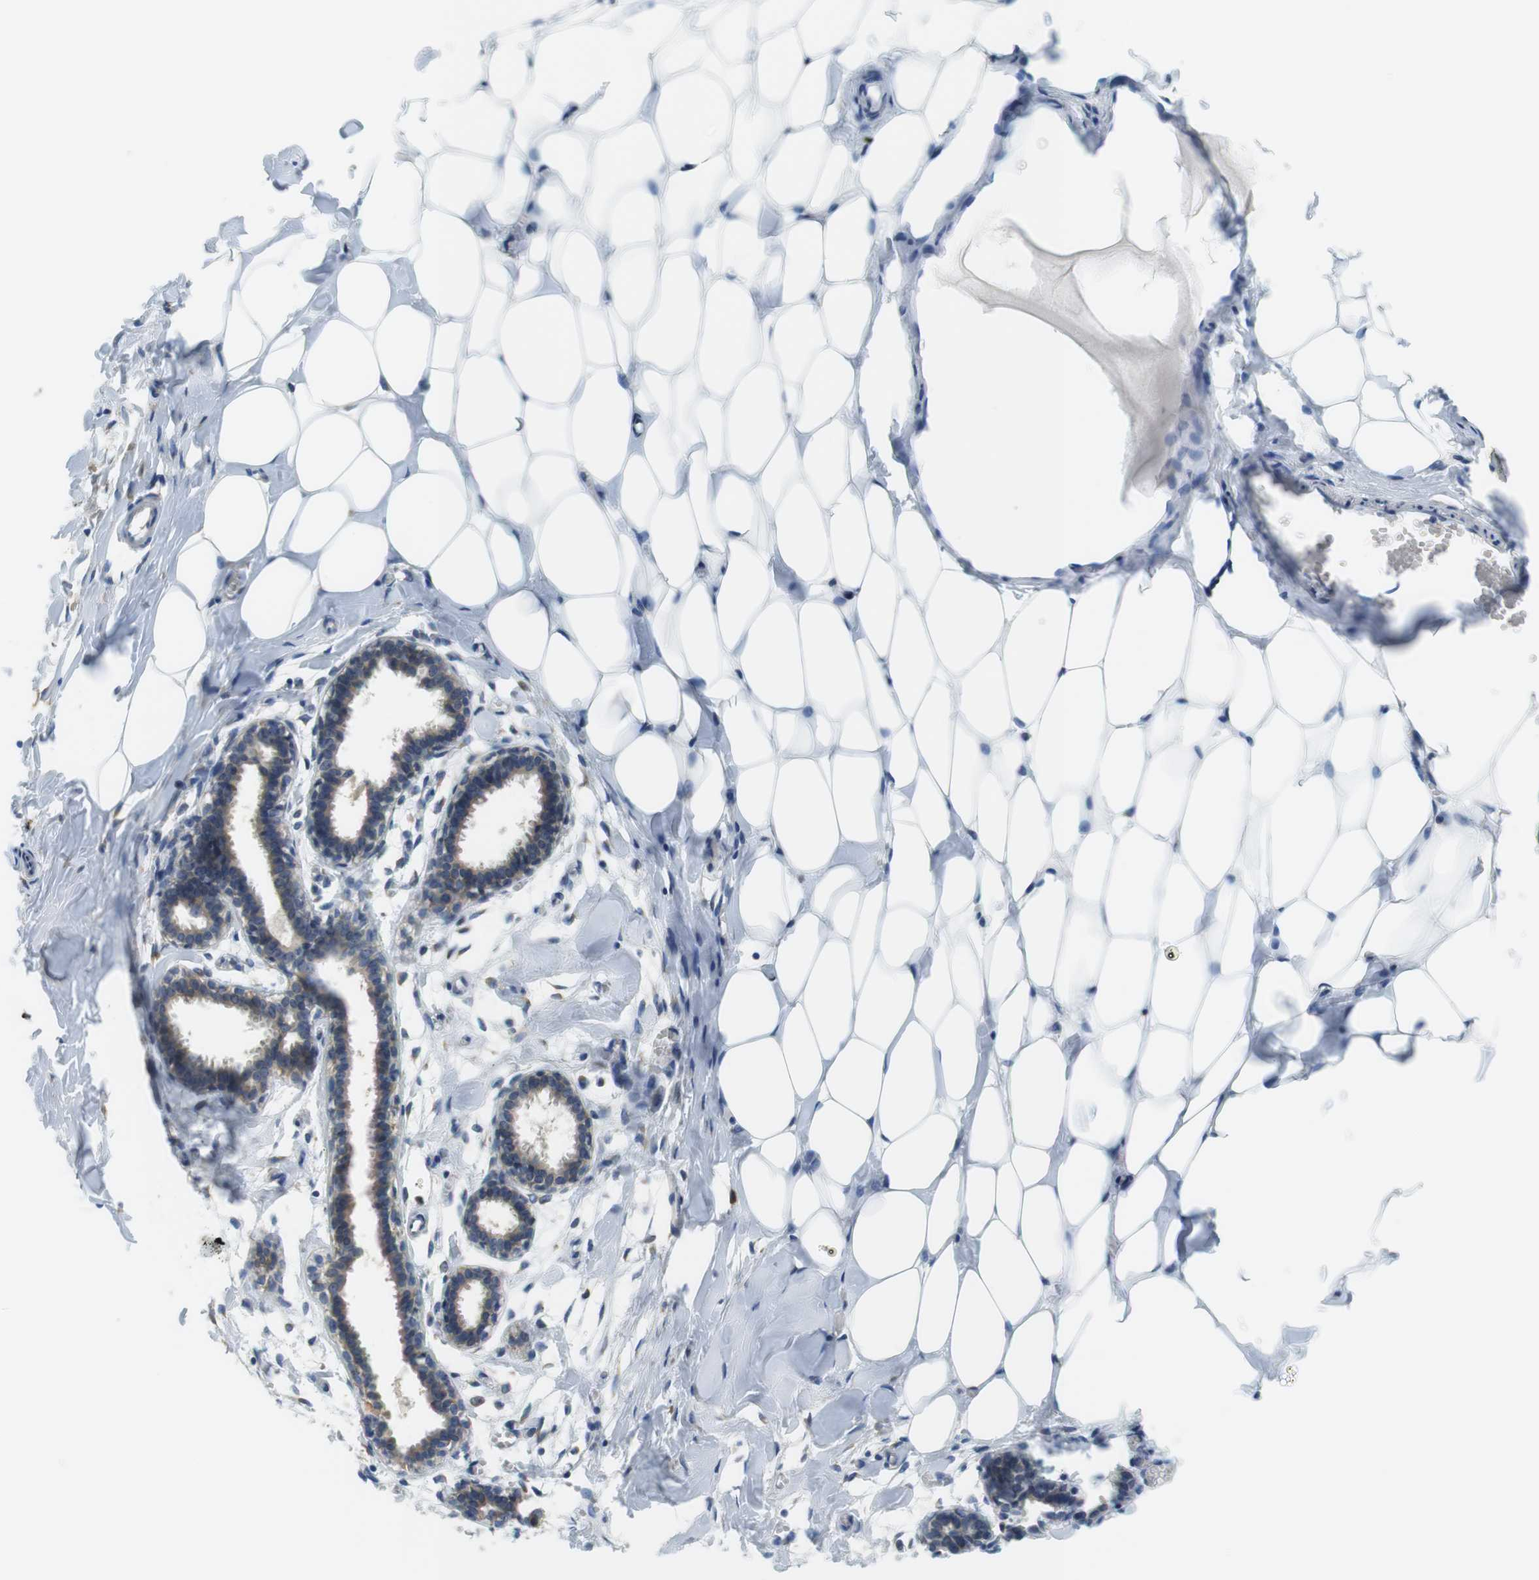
{"staining": {"intensity": "negative", "quantity": "none", "location": "none"}, "tissue": "breast", "cell_type": "Adipocytes", "image_type": "normal", "snomed": [{"axis": "morphology", "description": "Normal tissue, NOS"}, {"axis": "topography", "description": "Breast"}], "caption": "Breast was stained to show a protein in brown. There is no significant expression in adipocytes. Brightfield microscopy of immunohistochemistry stained with DAB (3,3'-diaminobenzidine) (brown) and hematoxylin (blue), captured at high magnification.", "gene": "MBOAT2", "patient": {"sex": "female", "age": 27}}